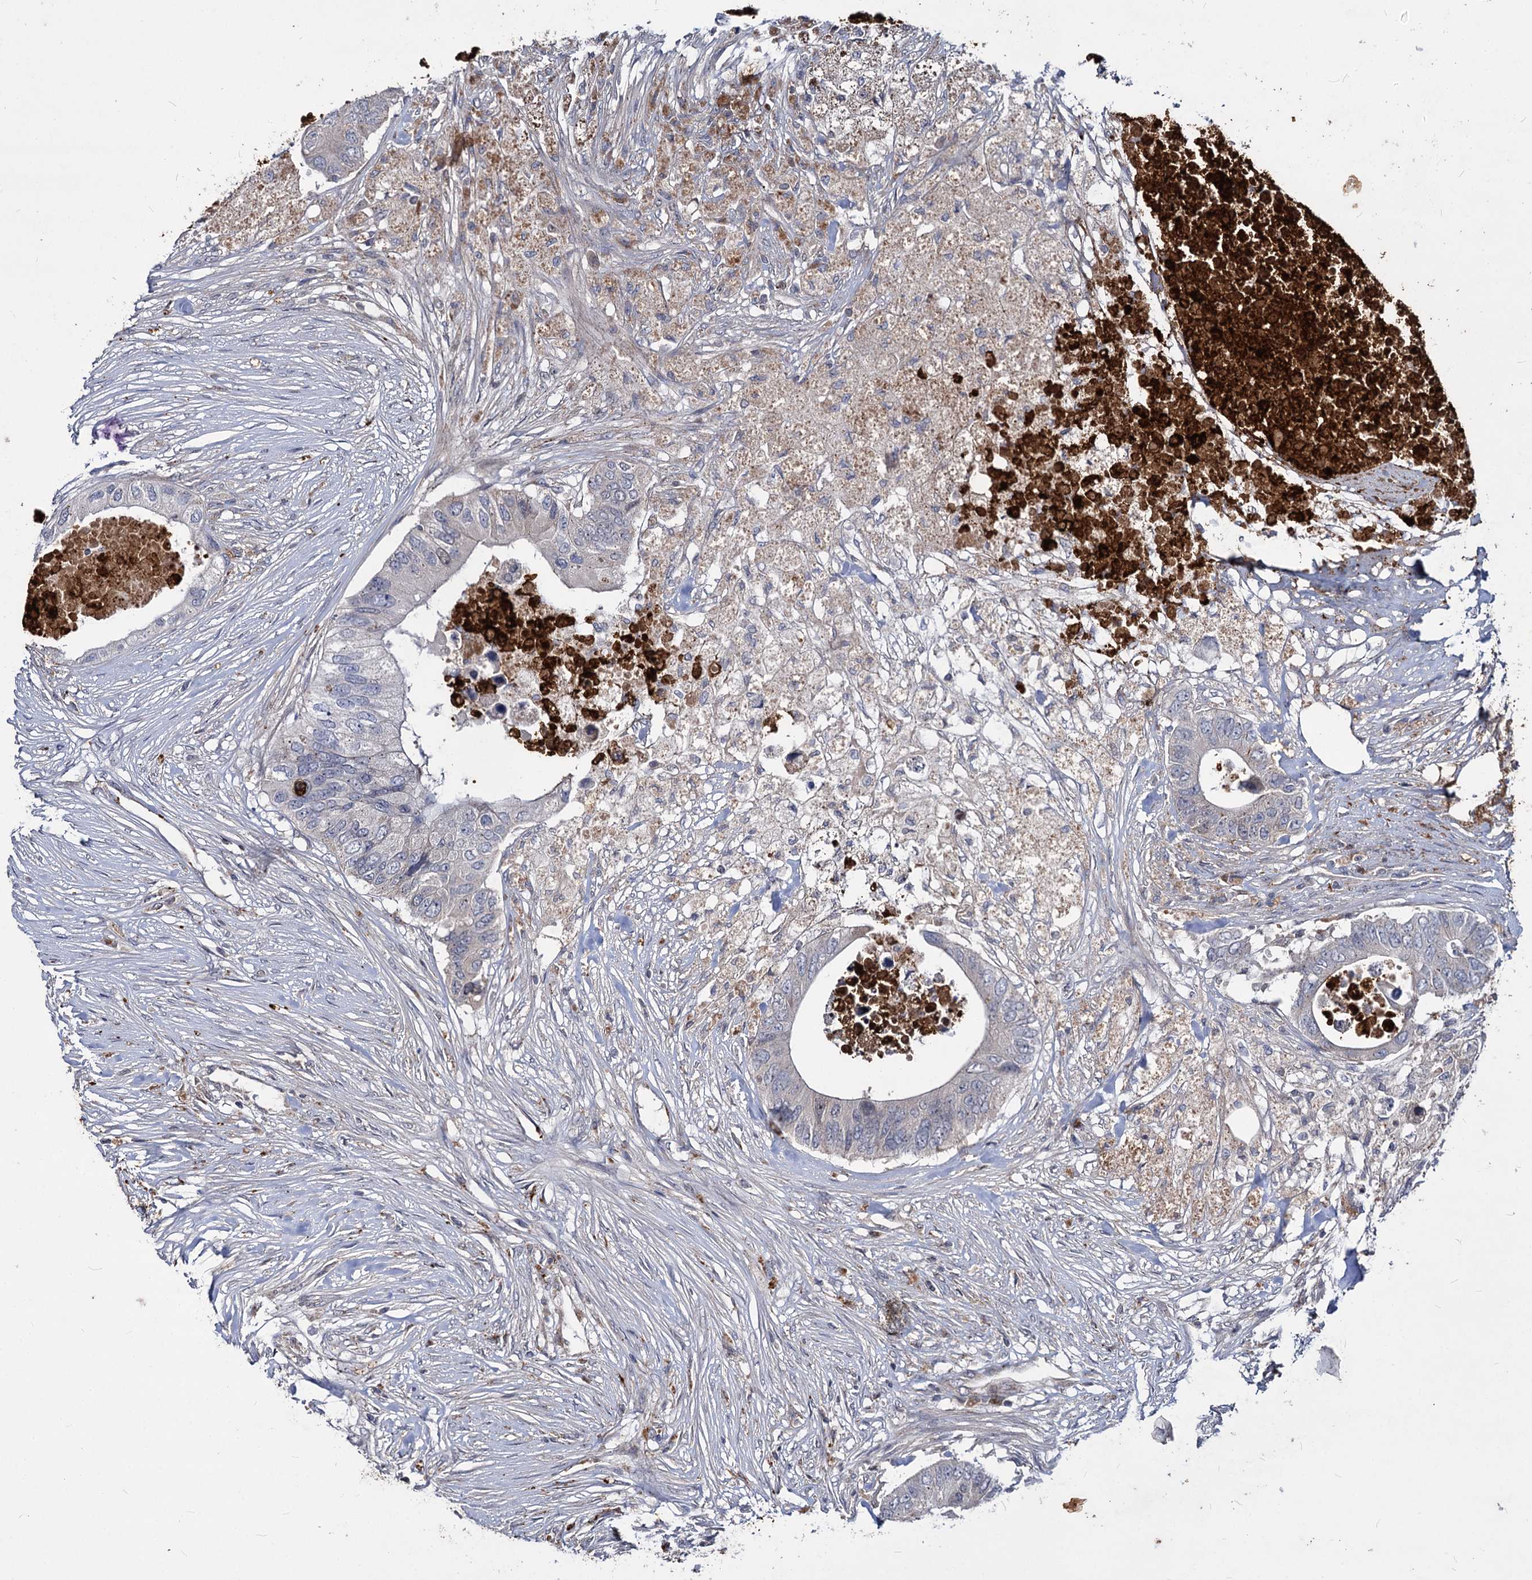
{"staining": {"intensity": "negative", "quantity": "none", "location": "none"}, "tissue": "colorectal cancer", "cell_type": "Tumor cells", "image_type": "cancer", "snomed": [{"axis": "morphology", "description": "Adenocarcinoma, NOS"}, {"axis": "topography", "description": "Colon"}], "caption": "This is an IHC image of colorectal cancer. There is no expression in tumor cells.", "gene": "C11orf86", "patient": {"sex": "male", "age": 71}}